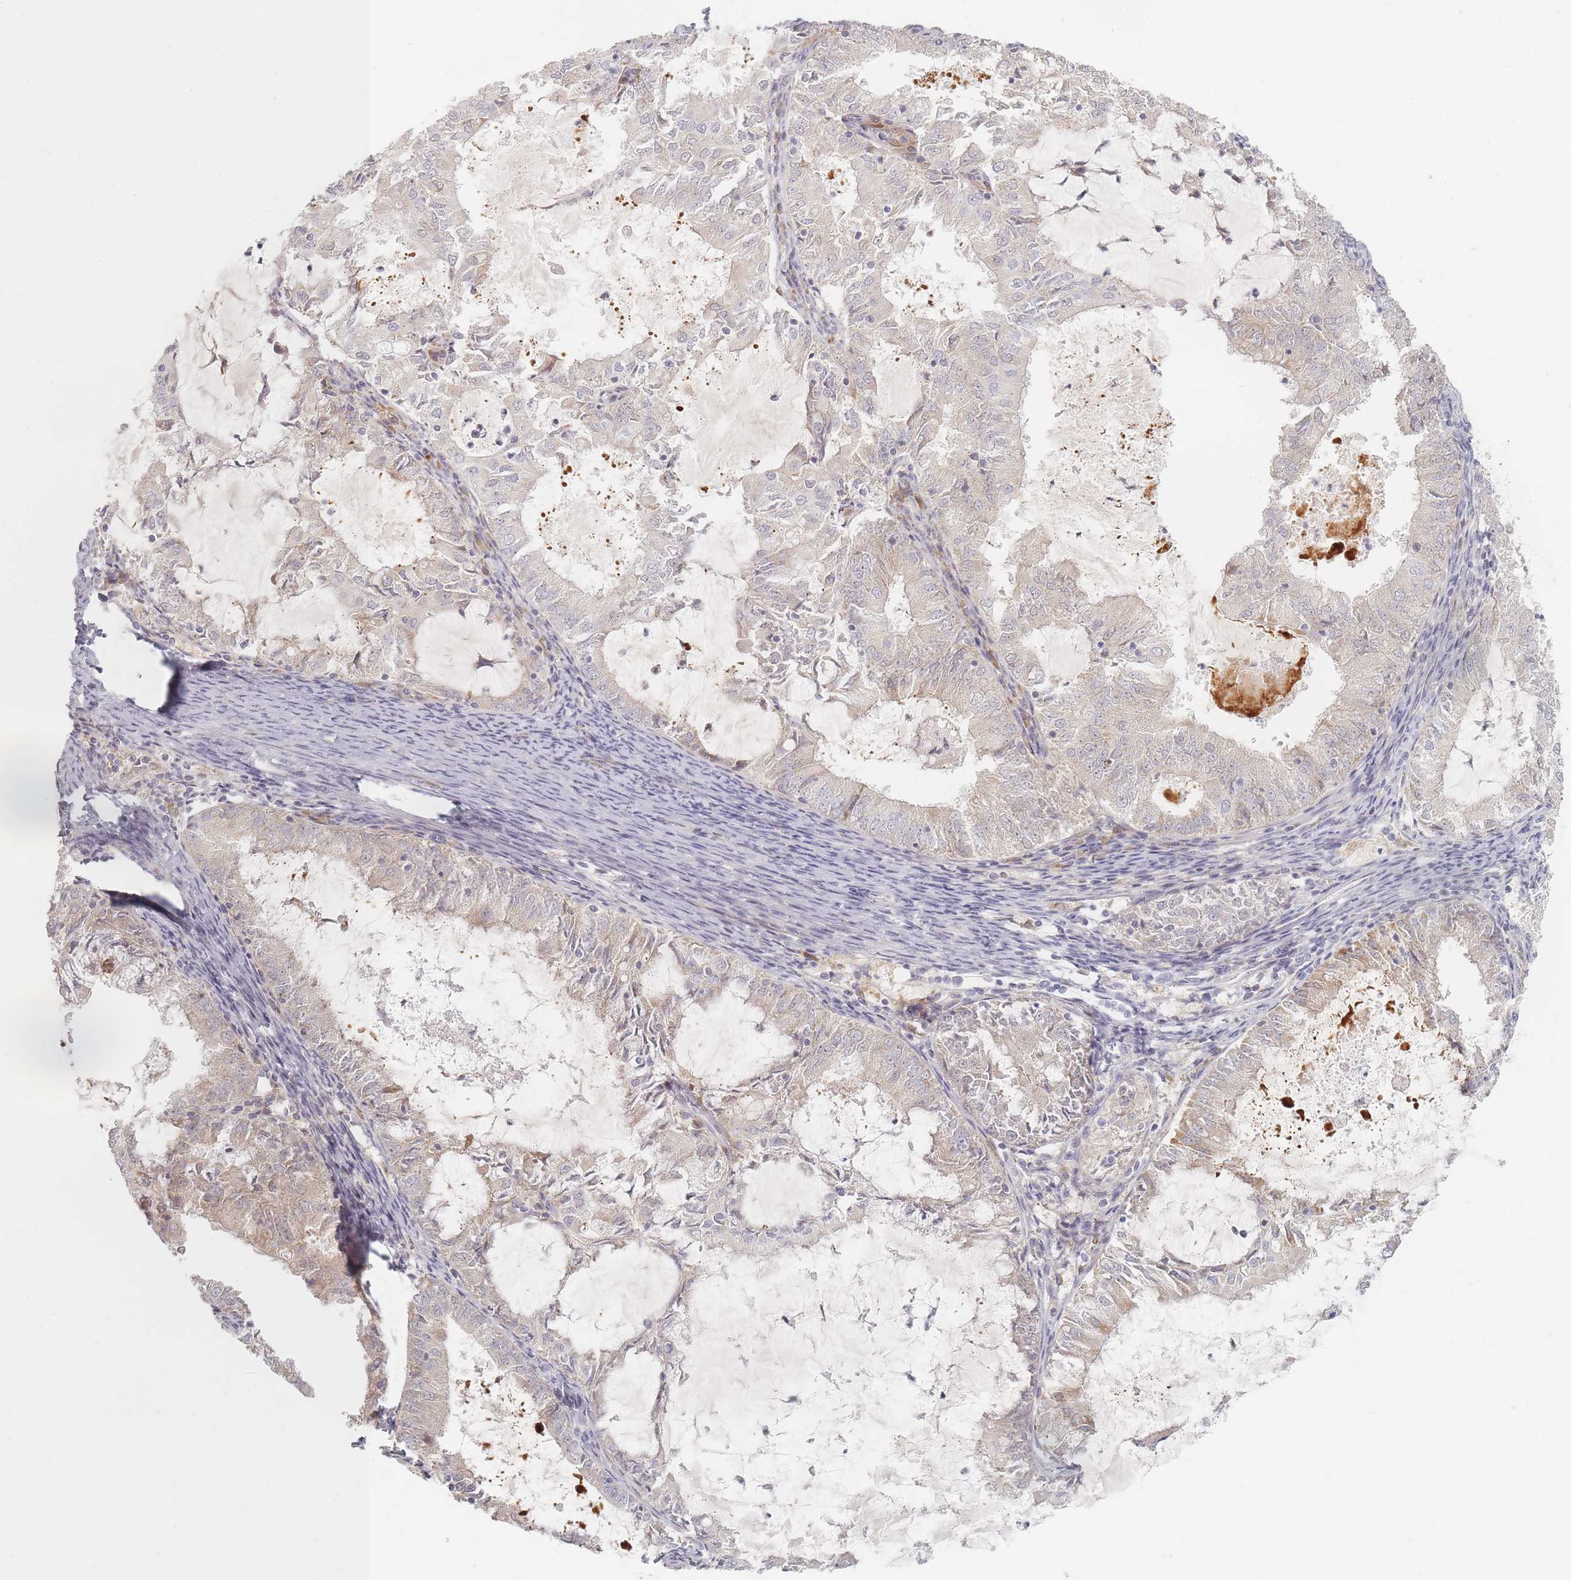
{"staining": {"intensity": "weak", "quantity": "<25%", "location": "cytoplasmic/membranous"}, "tissue": "endometrial cancer", "cell_type": "Tumor cells", "image_type": "cancer", "snomed": [{"axis": "morphology", "description": "Adenocarcinoma, NOS"}, {"axis": "topography", "description": "Endometrium"}], "caption": "IHC micrograph of neoplastic tissue: human adenocarcinoma (endometrial) stained with DAB displays no significant protein expression in tumor cells.", "gene": "ZKSCAN7", "patient": {"sex": "female", "age": 57}}